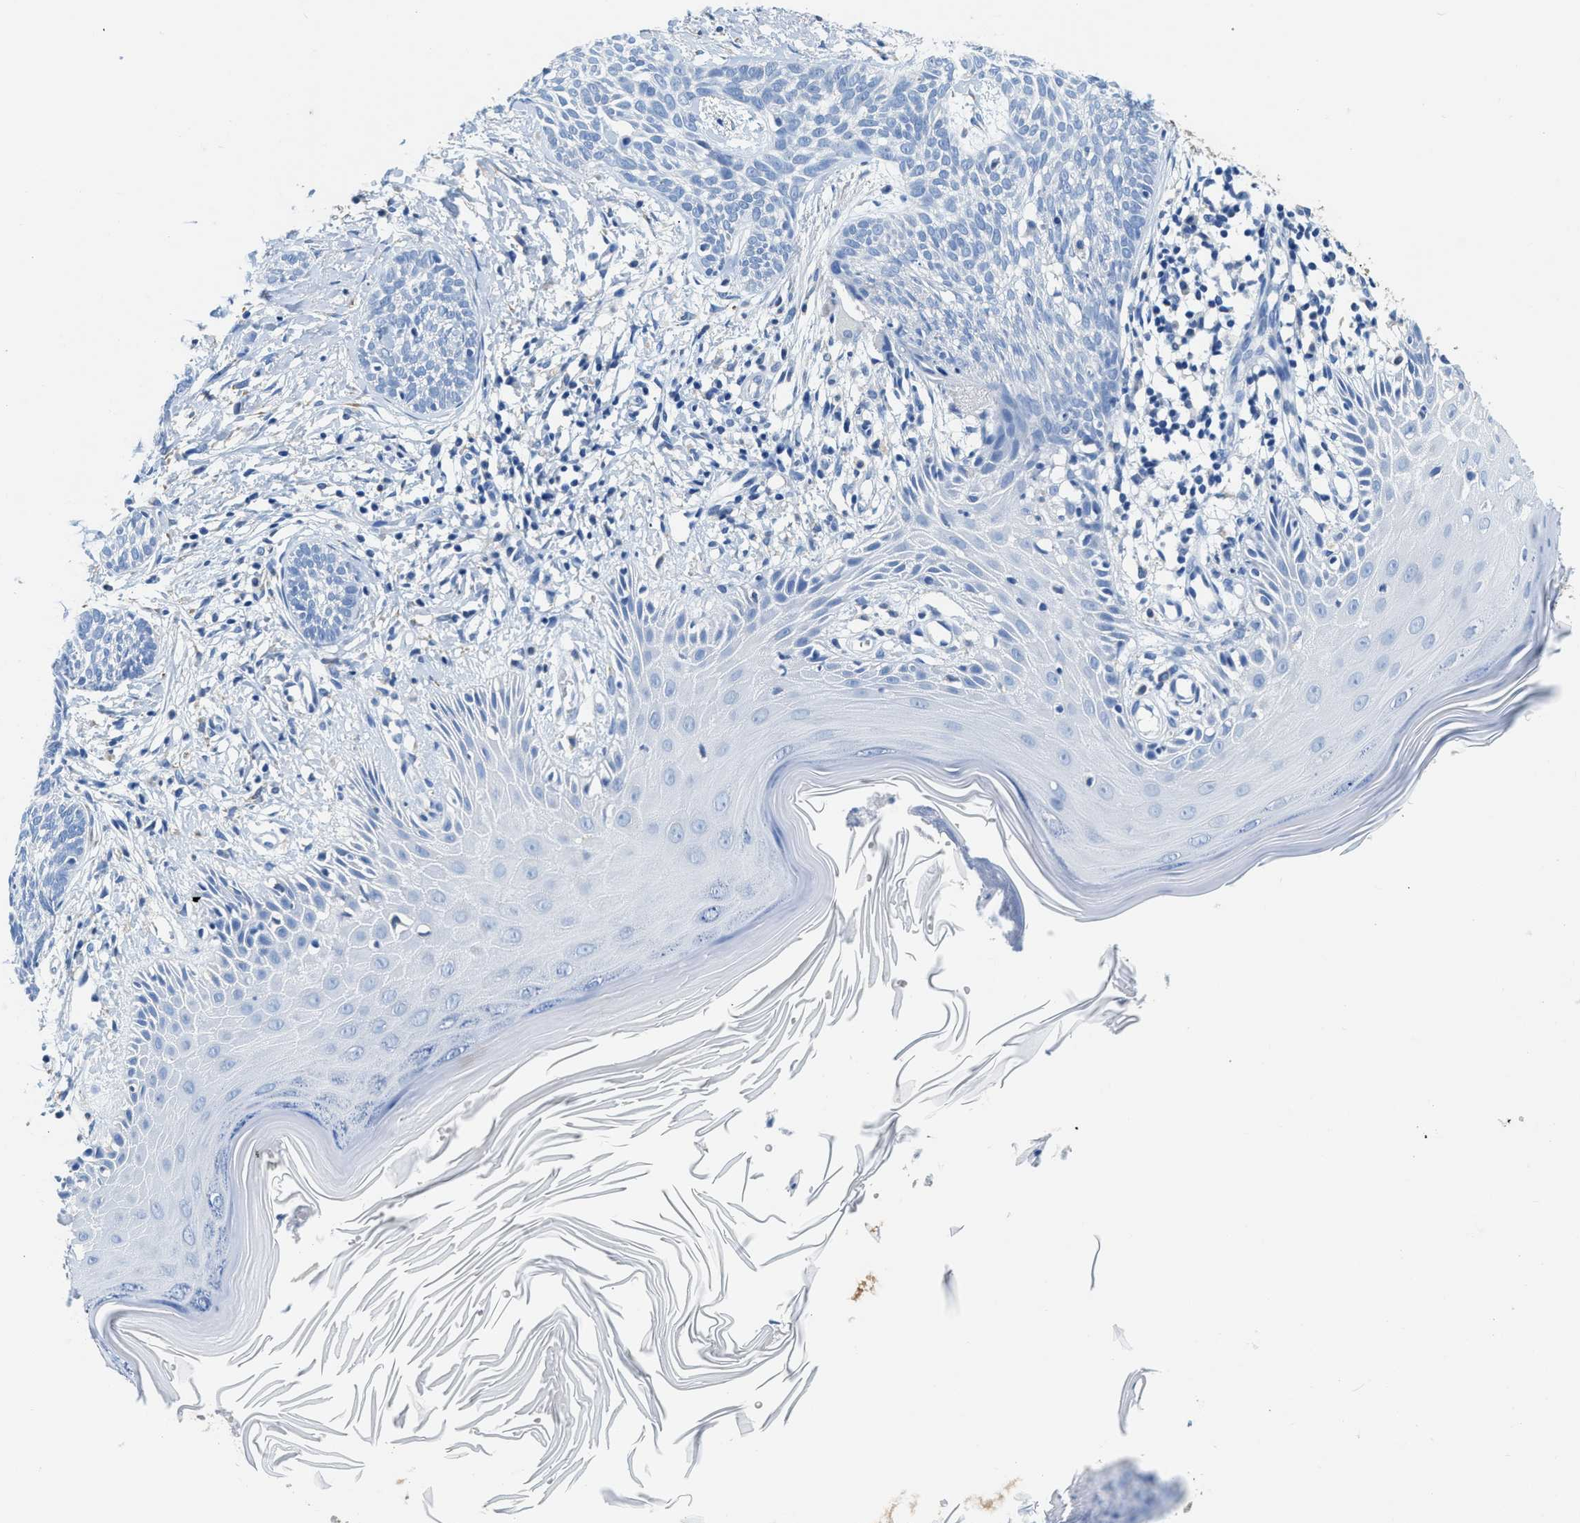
{"staining": {"intensity": "negative", "quantity": "none", "location": "none"}, "tissue": "skin cancer", "cell_type": "Tumor cells", "image_type": "cancer", "snomed": [{"axis": "morphology", "description": "Basal cell carcinoma"}, {"axis": "topography", "description": "Skin"}], "caption": "An image of human skin cancer is negative for staining in tumor cells.", "gene": "ZDHHC13", "patient": {"sex": "female", "age": 59}}